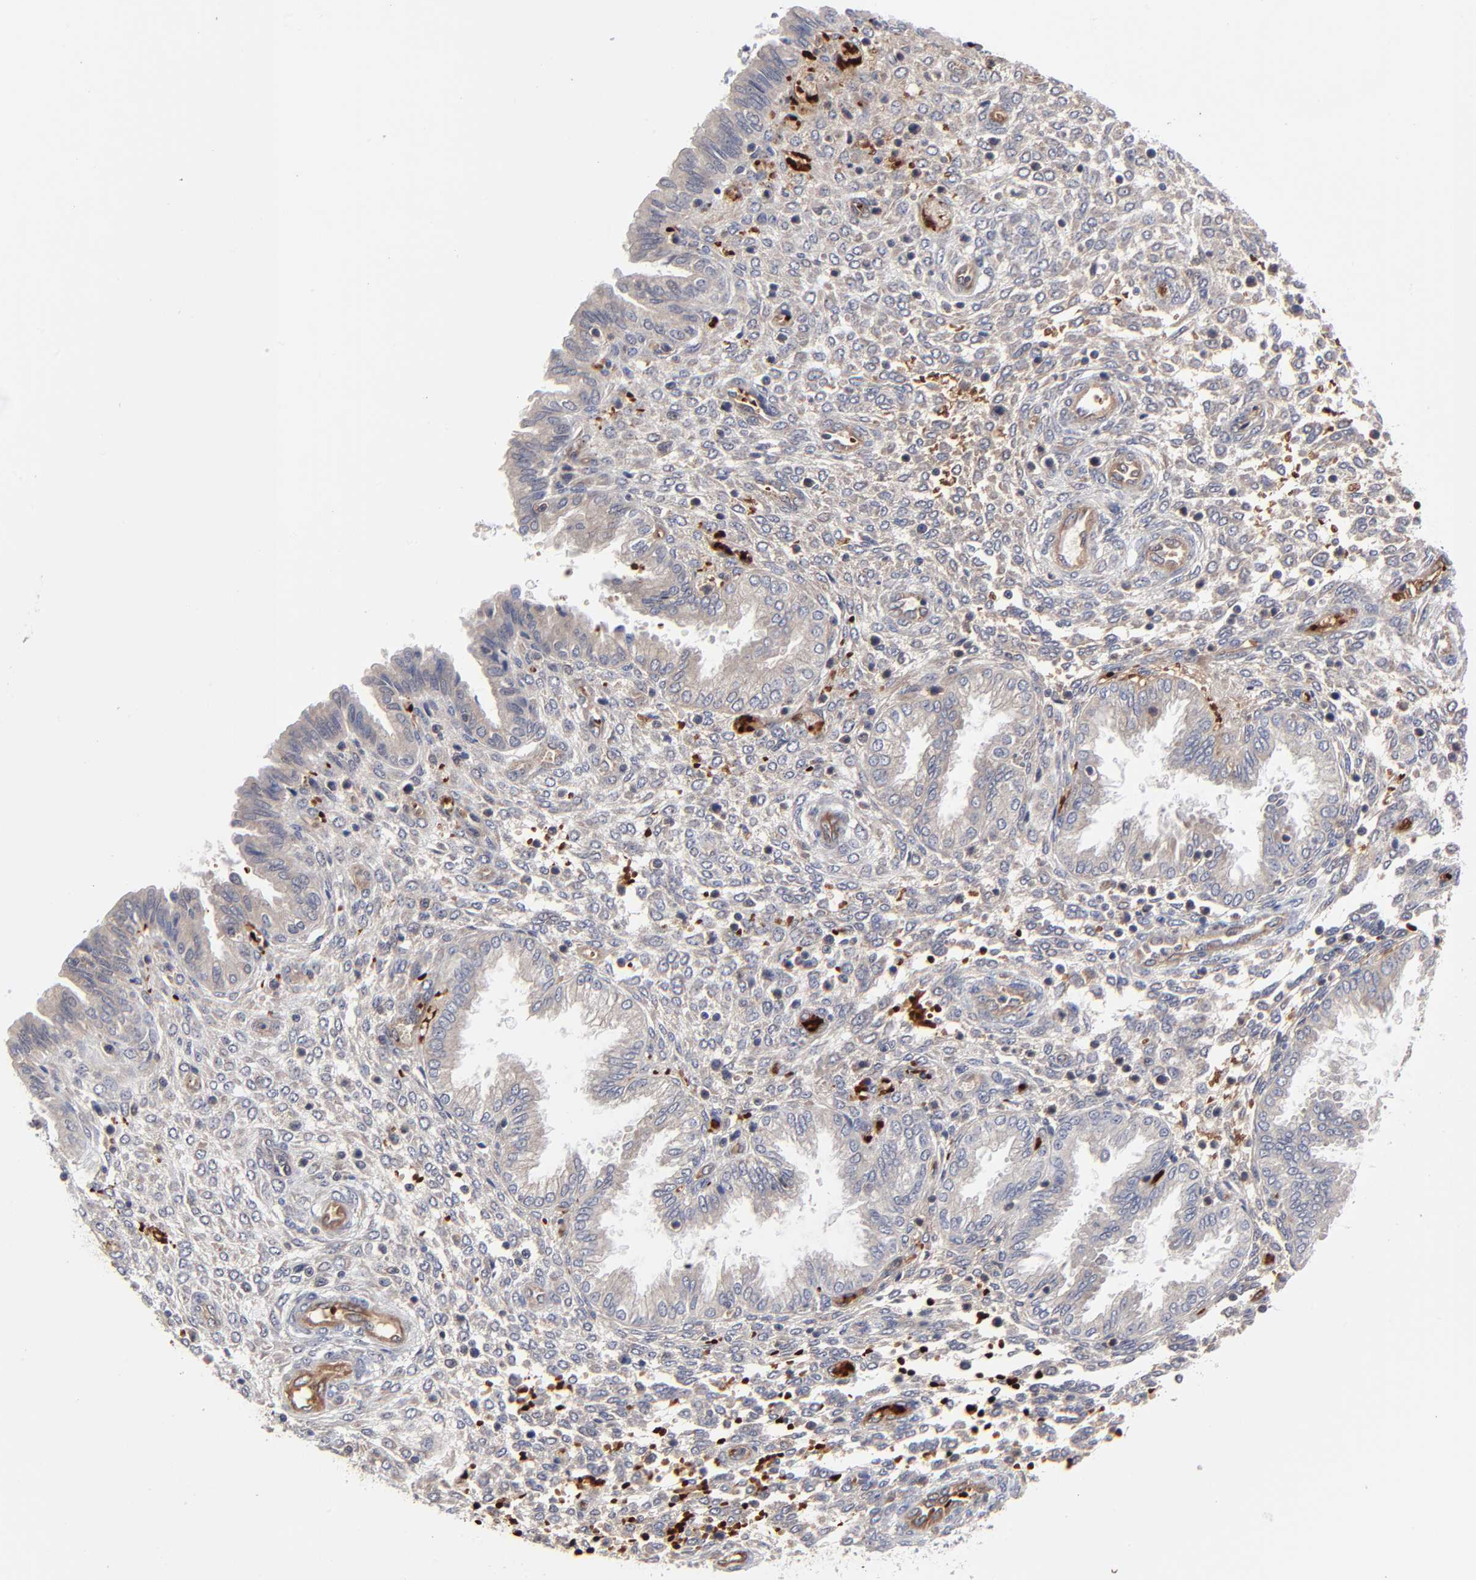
{"staining": {"intensity": "weak", "quantity": "25%-75%", "location": "cytoplasmic/membranous"}, "tissue": "endometrium", "cell_type": "Cells in endometrial stroma", "image_type": "normal", "snomed": [{"axis": "morphology", "description": "Normal tissue, NOS"}, {"axis": "topography", "description": "Endometrium"}], "caption": "Protein expression analysis of unremarkable endometrium shows weak cytoplasmic/membranous positivity in approximately 25%-75% of cells in endometrial stroma. (DAB IHC with brightfield microscopy, high magnification).", "gene": "CASP10", "patient": {"sex": "female", "age": 33}}